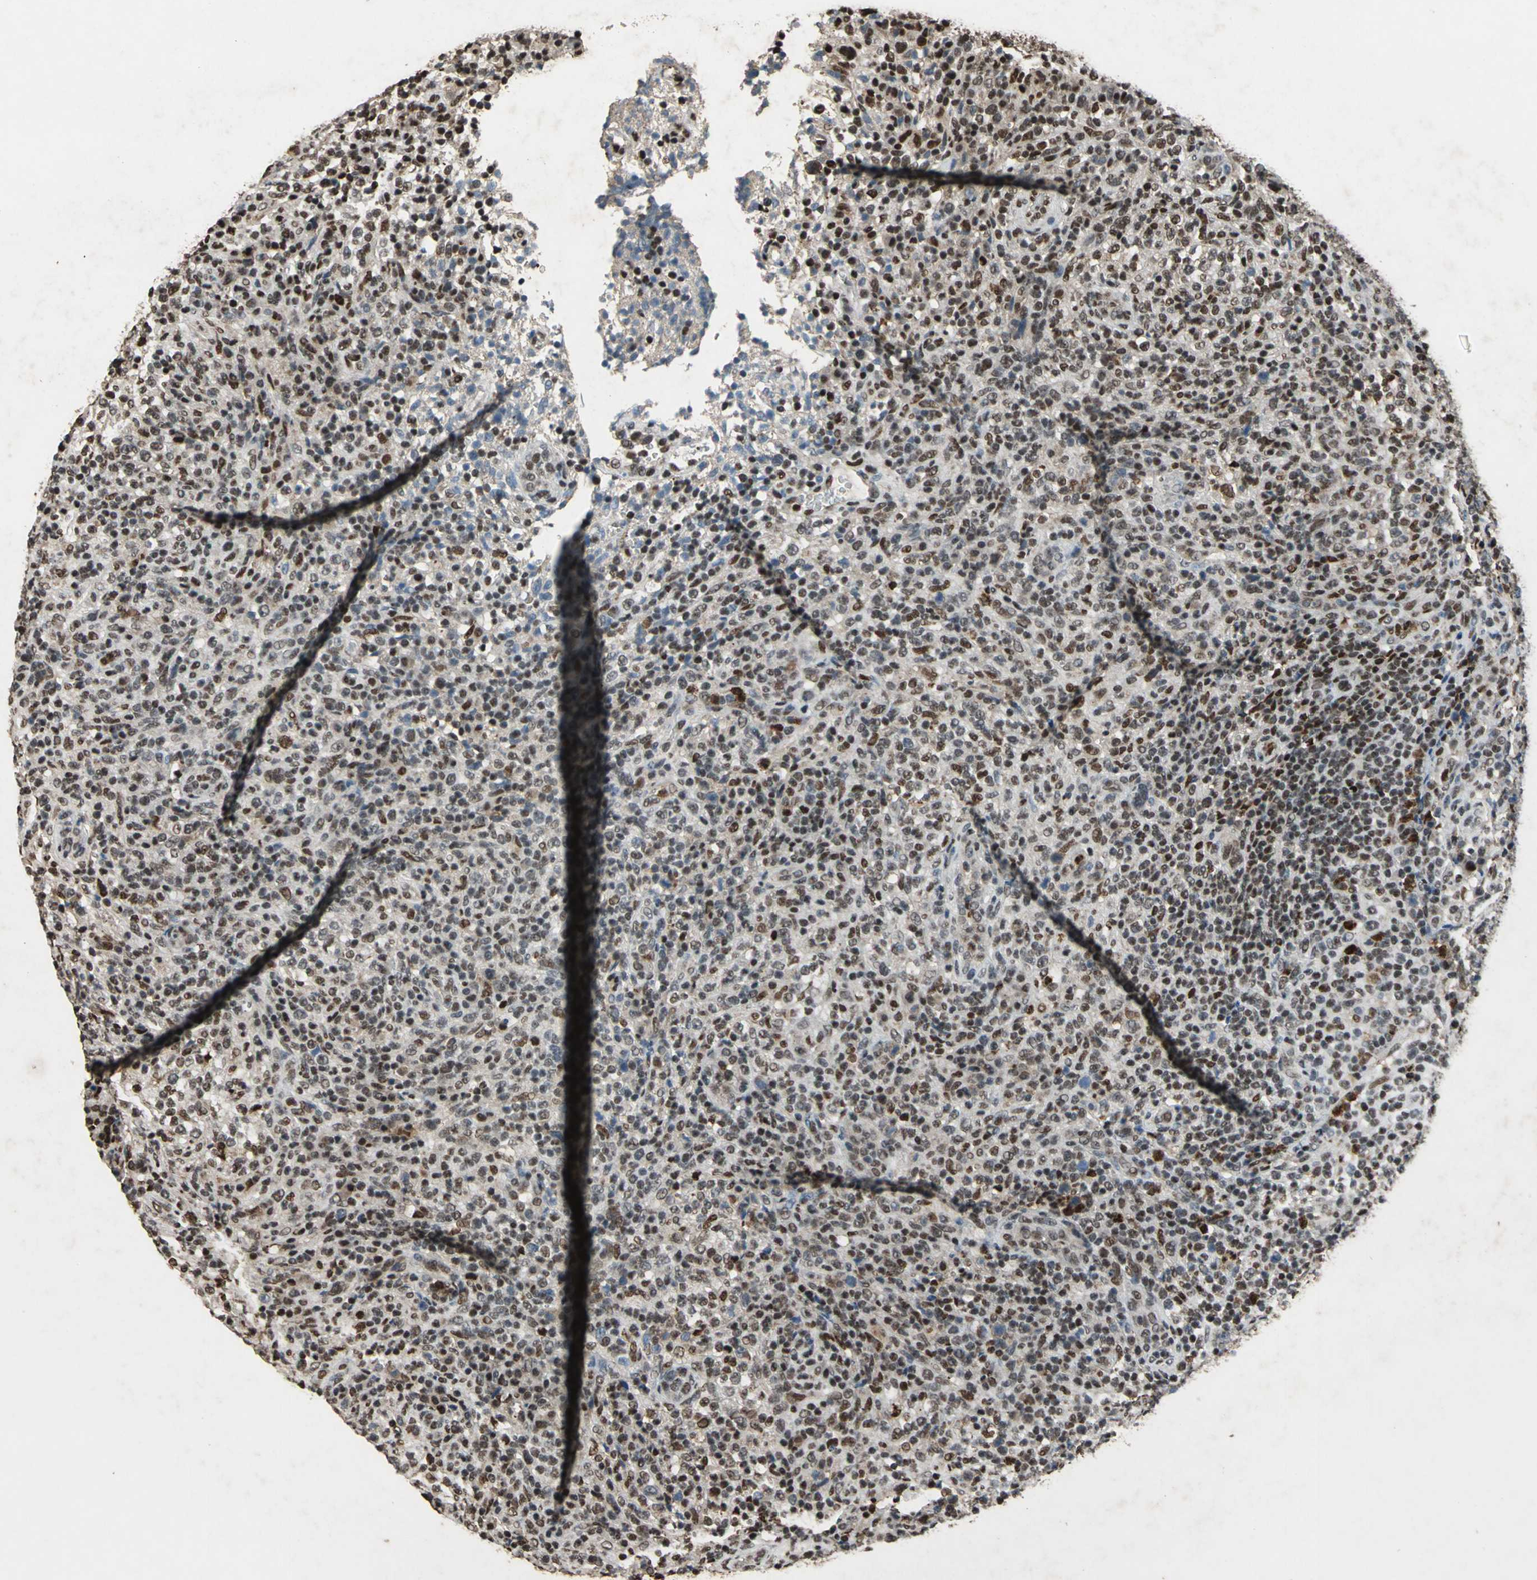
{"staining": {"intensity": "moderate", "quantity": ">75%", "location": "nuclear"}, "tissue": "lymphoma", "cell_type": "Tumor cells", "image_type": "cancer", "snomed": [{"axis": "morphology", "description": "Malignant lymphoma, non-Hodgkin's type, High grade"}, {"axis": "topography", "description": "Lymph node"}], "caption": "DAB (3,3'-diaminobenzidine) immunohistochemical staining of human high-grade malignant lymphoma, non-Hodgkin's type demonstrates moderate nuclear protein positivity in approximately >75% of tumor cells.", "gene": "ANP32A", "patient": {"sex": "female", "age": 76}}